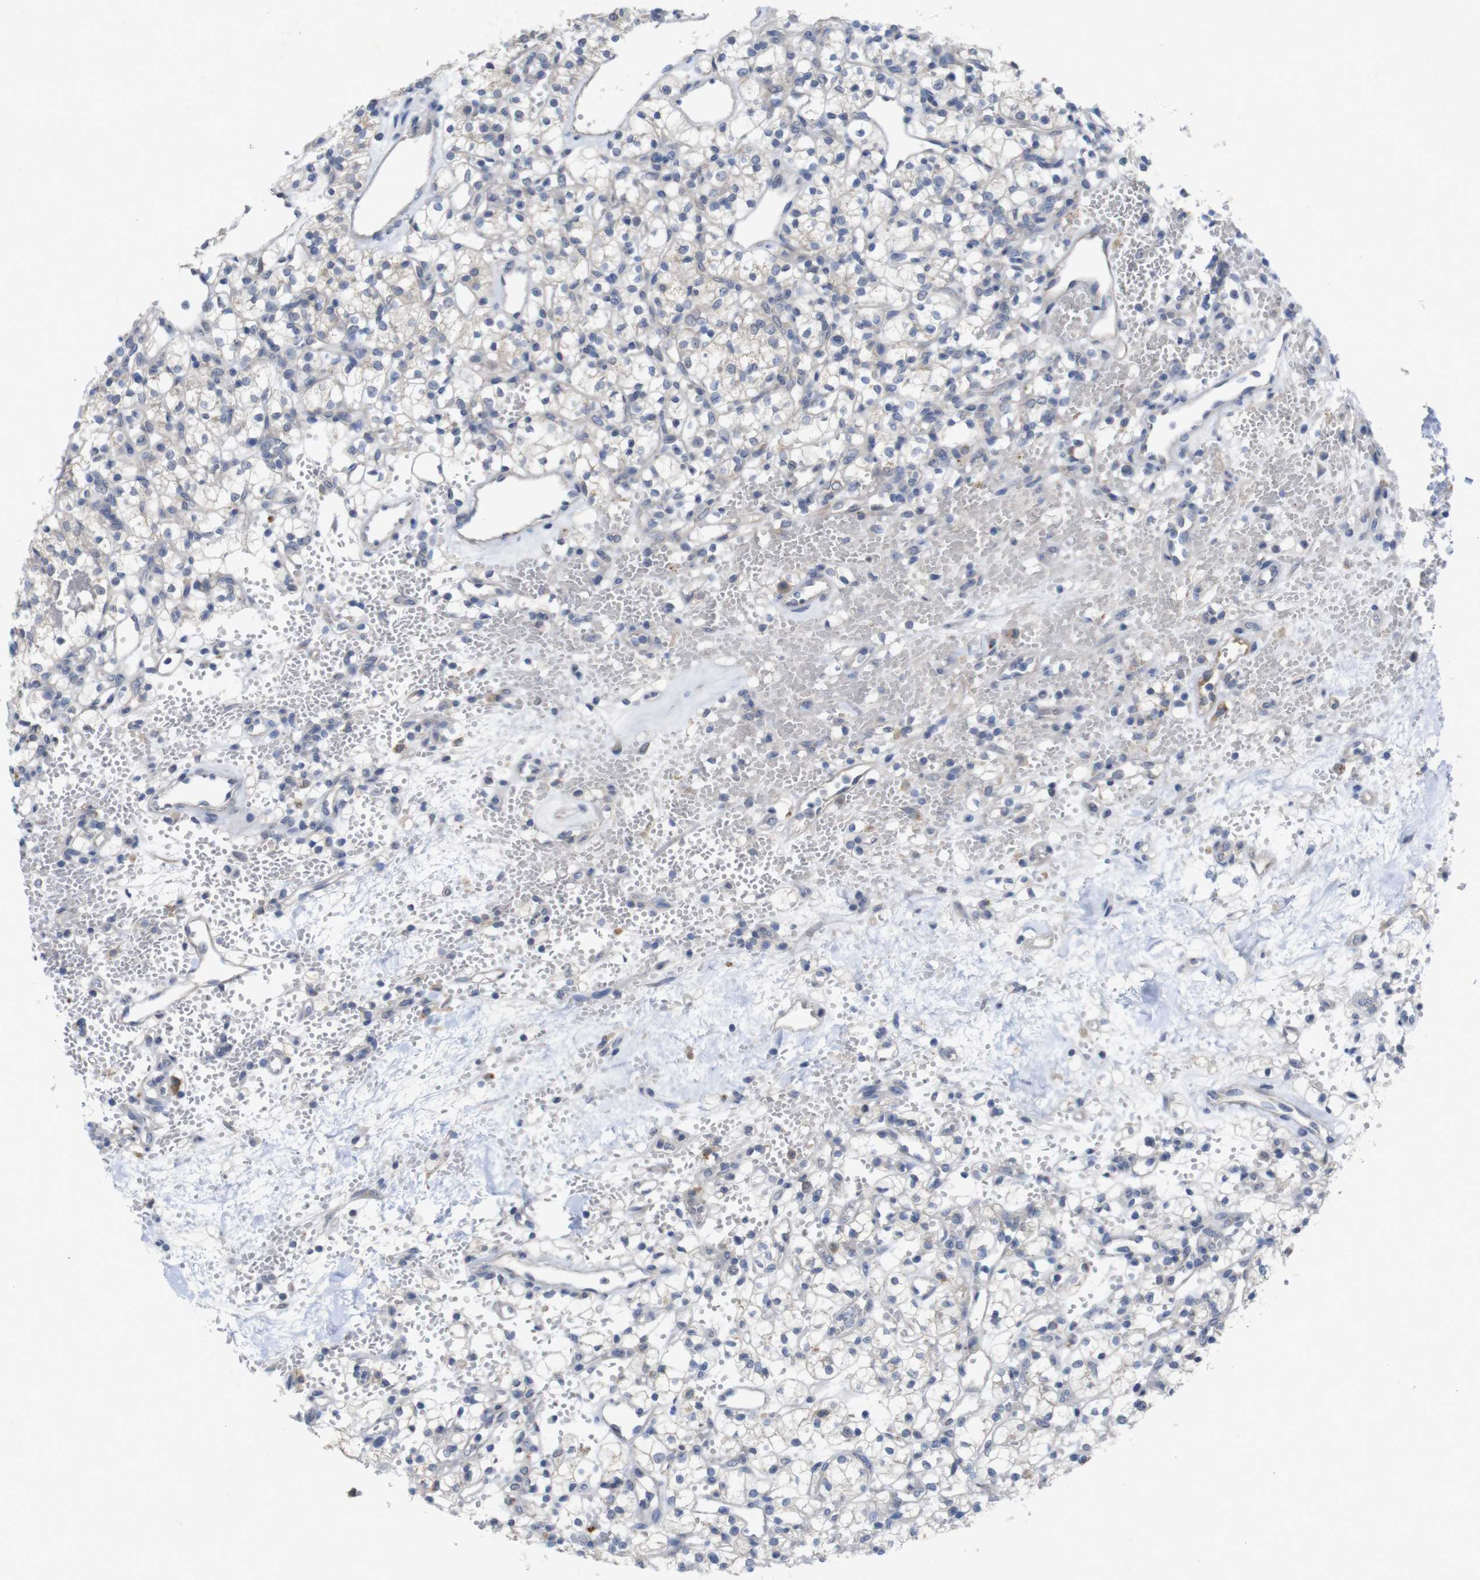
{"staining": {"intensity": "negative", "quantity": "none", "location": "none"}, "tissue": "renal cancer", "cell_type": "Tumor cells", "image_type": "cancer", "snomed": [{"axis": "morphology", "description": "Adenocarcinoma, NOS"}, {"axis": "topography", "description": "Kidney"}], "caption": "An image of human renal cancer is negative for staining in tumor cells.", "gene": "BCAR3", "patient": {"sex": "female", "age": 60}}